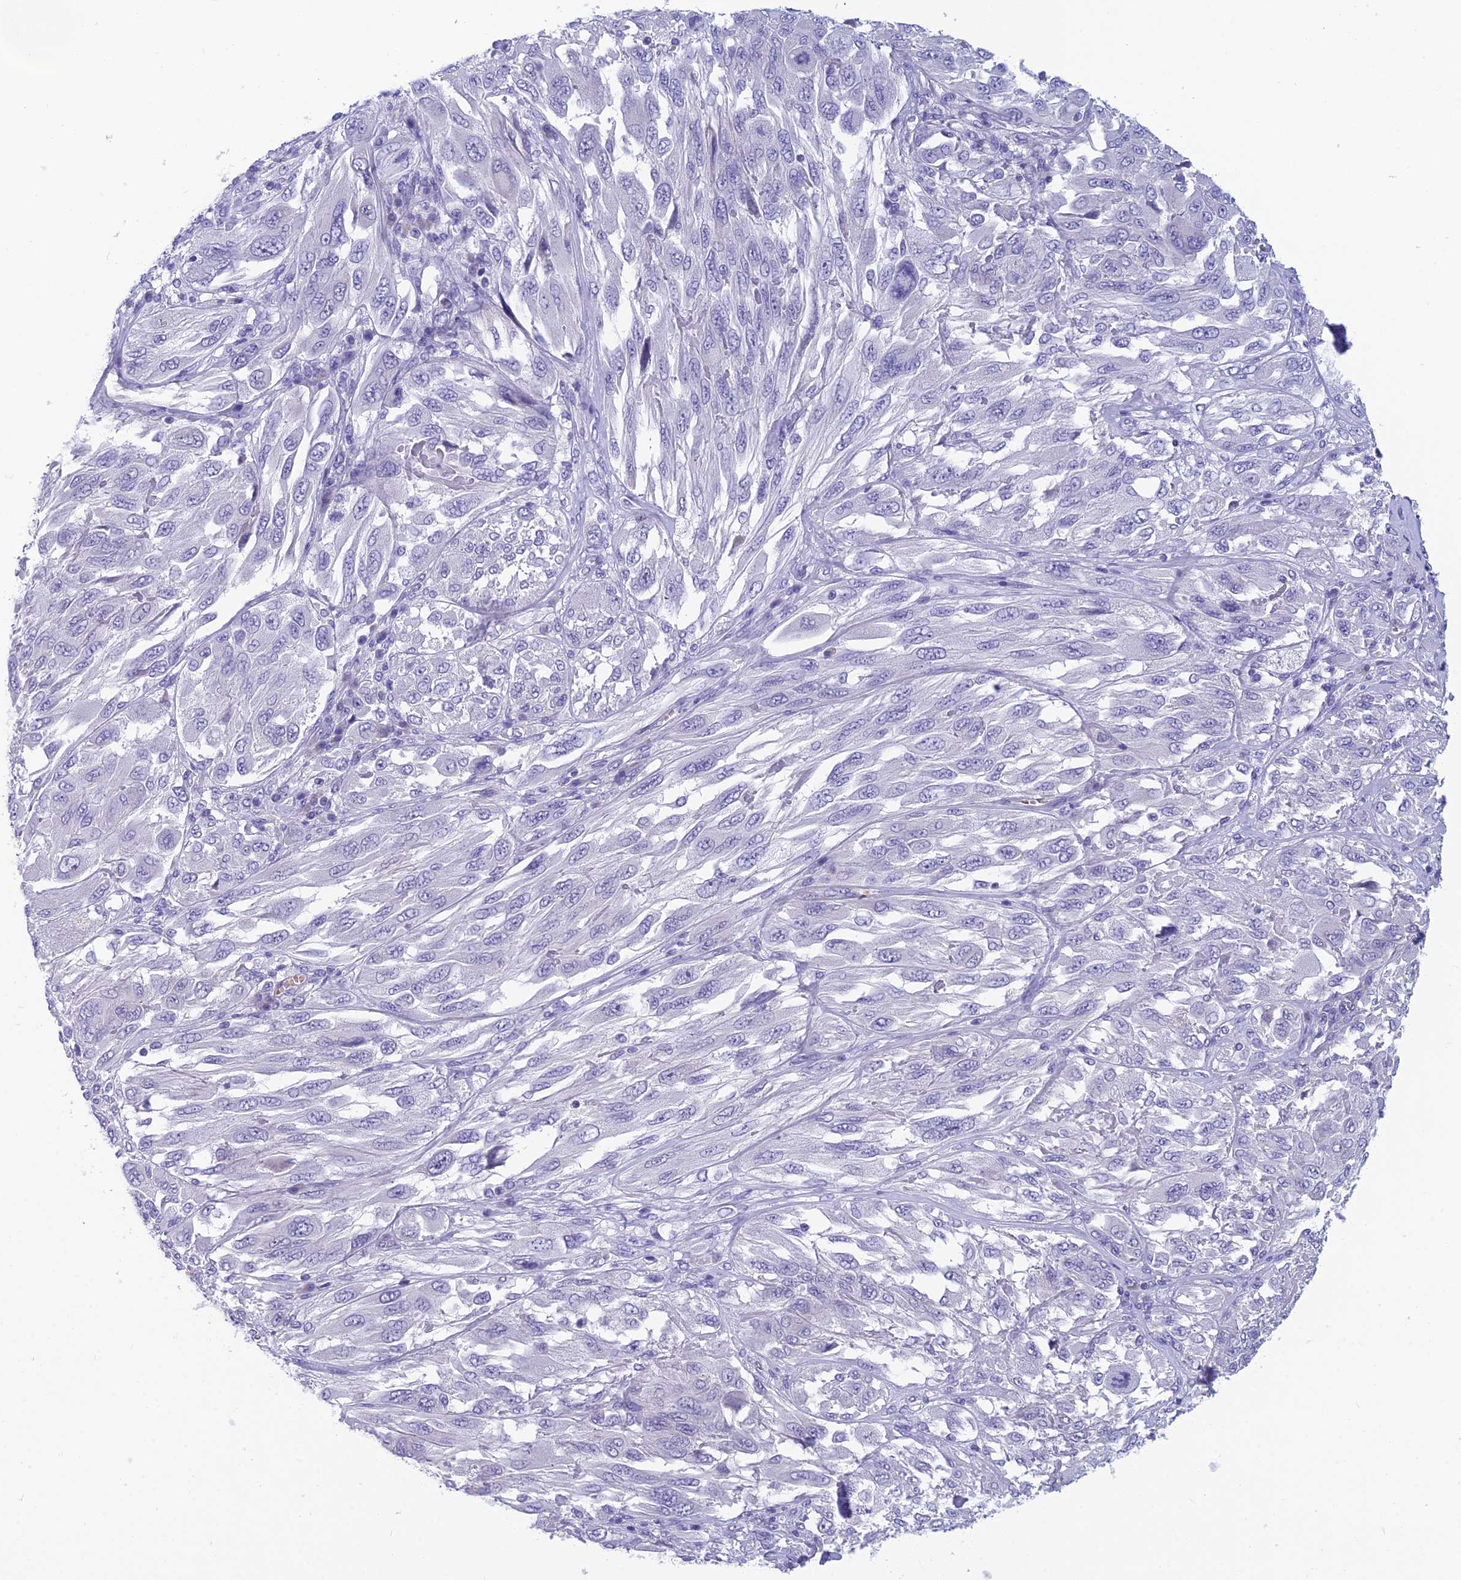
{"staining": {"intensity": "negative", "quantity": "none", "location": "none"}, "tissue": "melanoma", "cell_type": "Tumor cells", "image_type": "cancer", "snomed": [{"axis": "morphology", "description": "Malignant melanoma, NOS"}, {"axis": "topography", "description": "Skin"}], "caption": "IHC of melanoma reveals no expression in tumor cells.", "gene": "RBM41", "patient": {"sex": "female", "age": 91}}